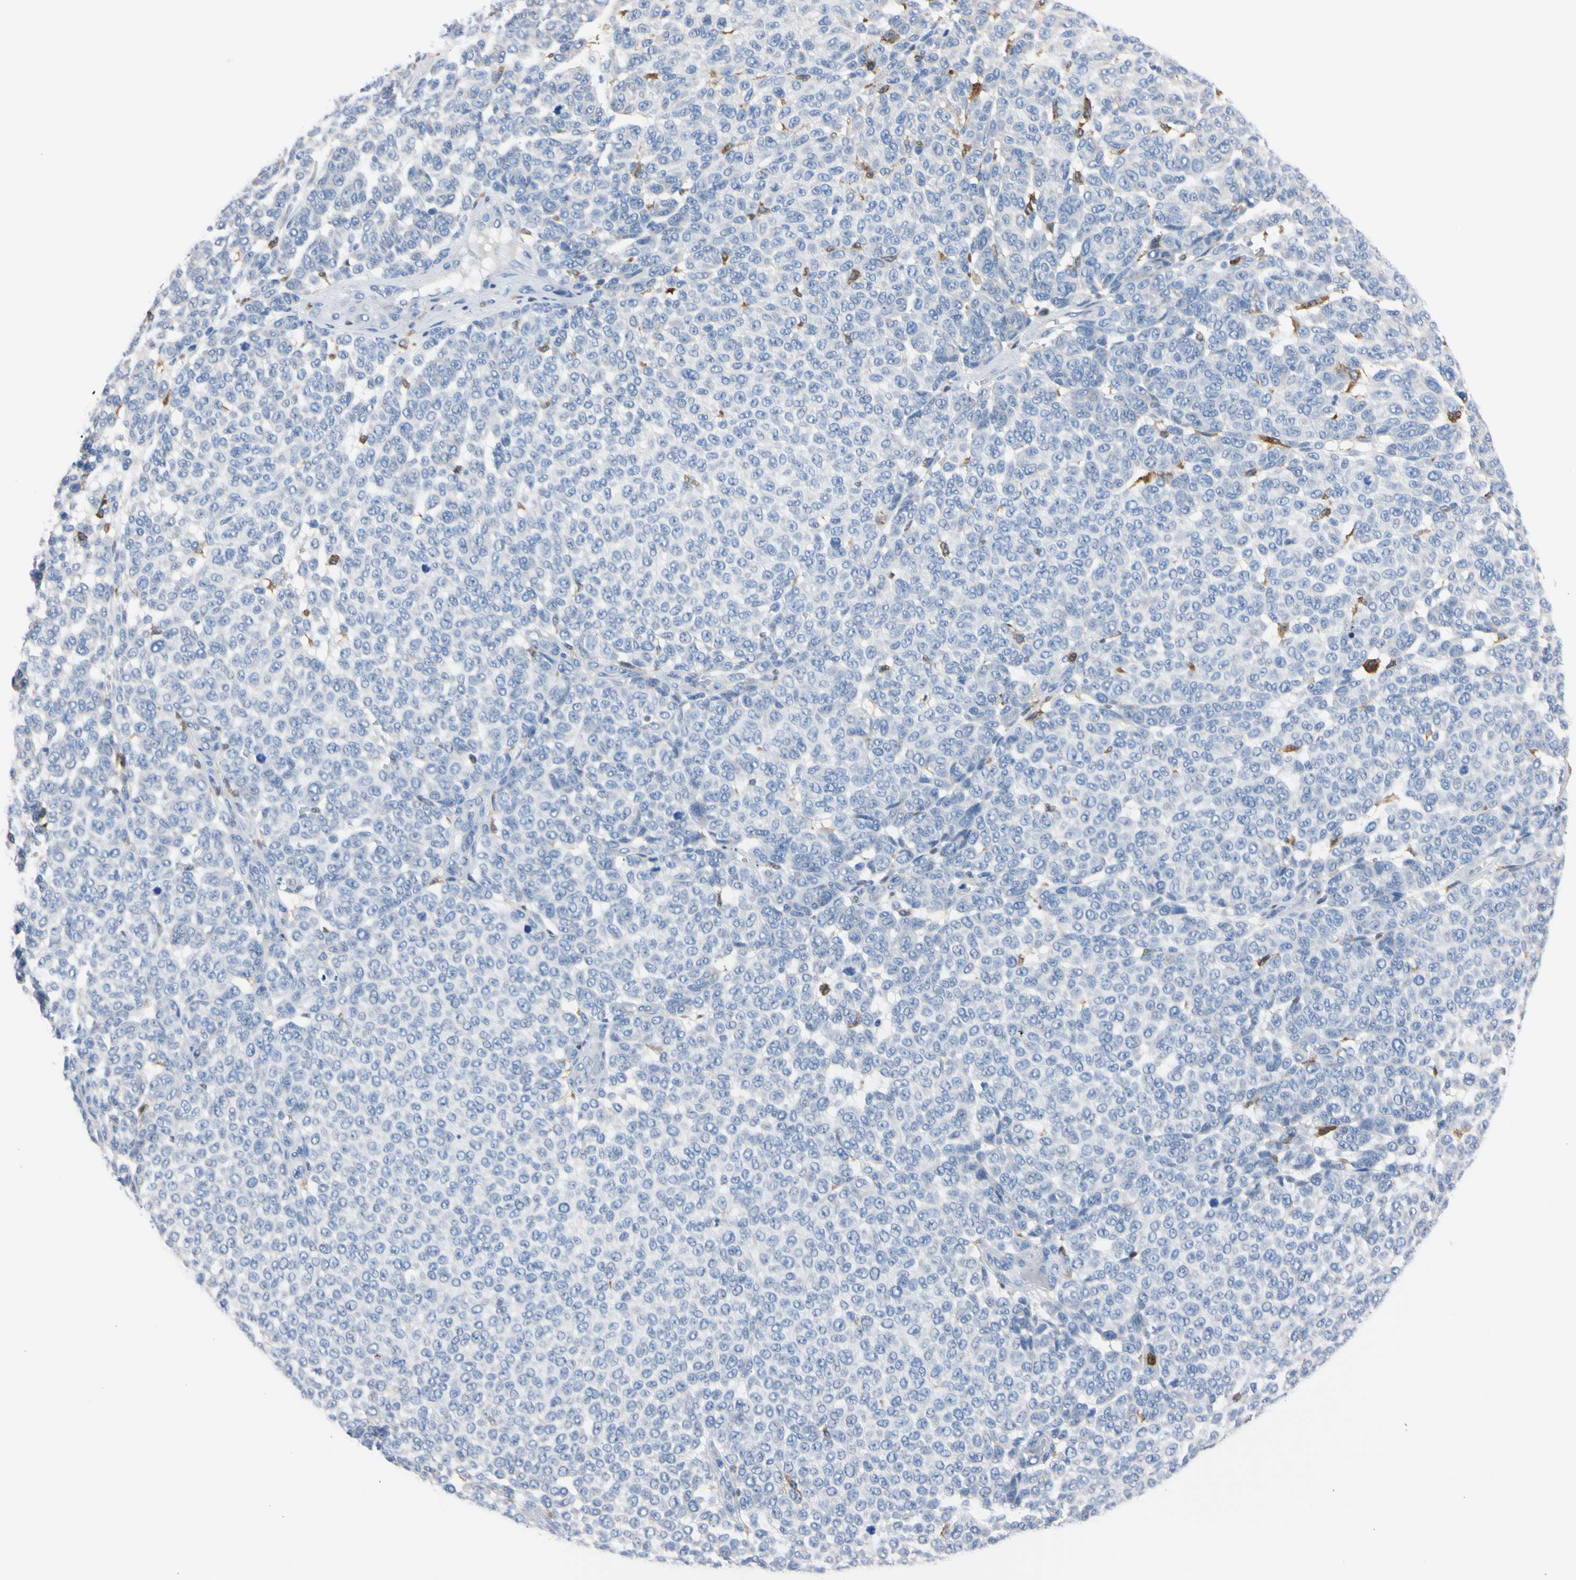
{"staining": {"intensity": "negative", "quantity": "none", "location": "none"}, "tissue": "melanoma", "cell_type": "Tumor cells", "image_type": "cancer", "snomed": [{"axis": "morphology", "description": "Malignant melanoma, NOS"}, {"axis": "topography", "description": "Skin"}], "caption": "High magnification brightfield microscopy of melanoma stained with DAB (3,3'-diaminobenzidine) (brown) and counterstained with hematoxylin (blue): tumor cells show no significant expression. The staining was performed using DAB to visualize the protein expression in brown, while the nuclei were stained in blue with hematoxylin (Magnification: 20x).", "gene": "NCF4", "patient": {"sex": "male", "age": 59}}